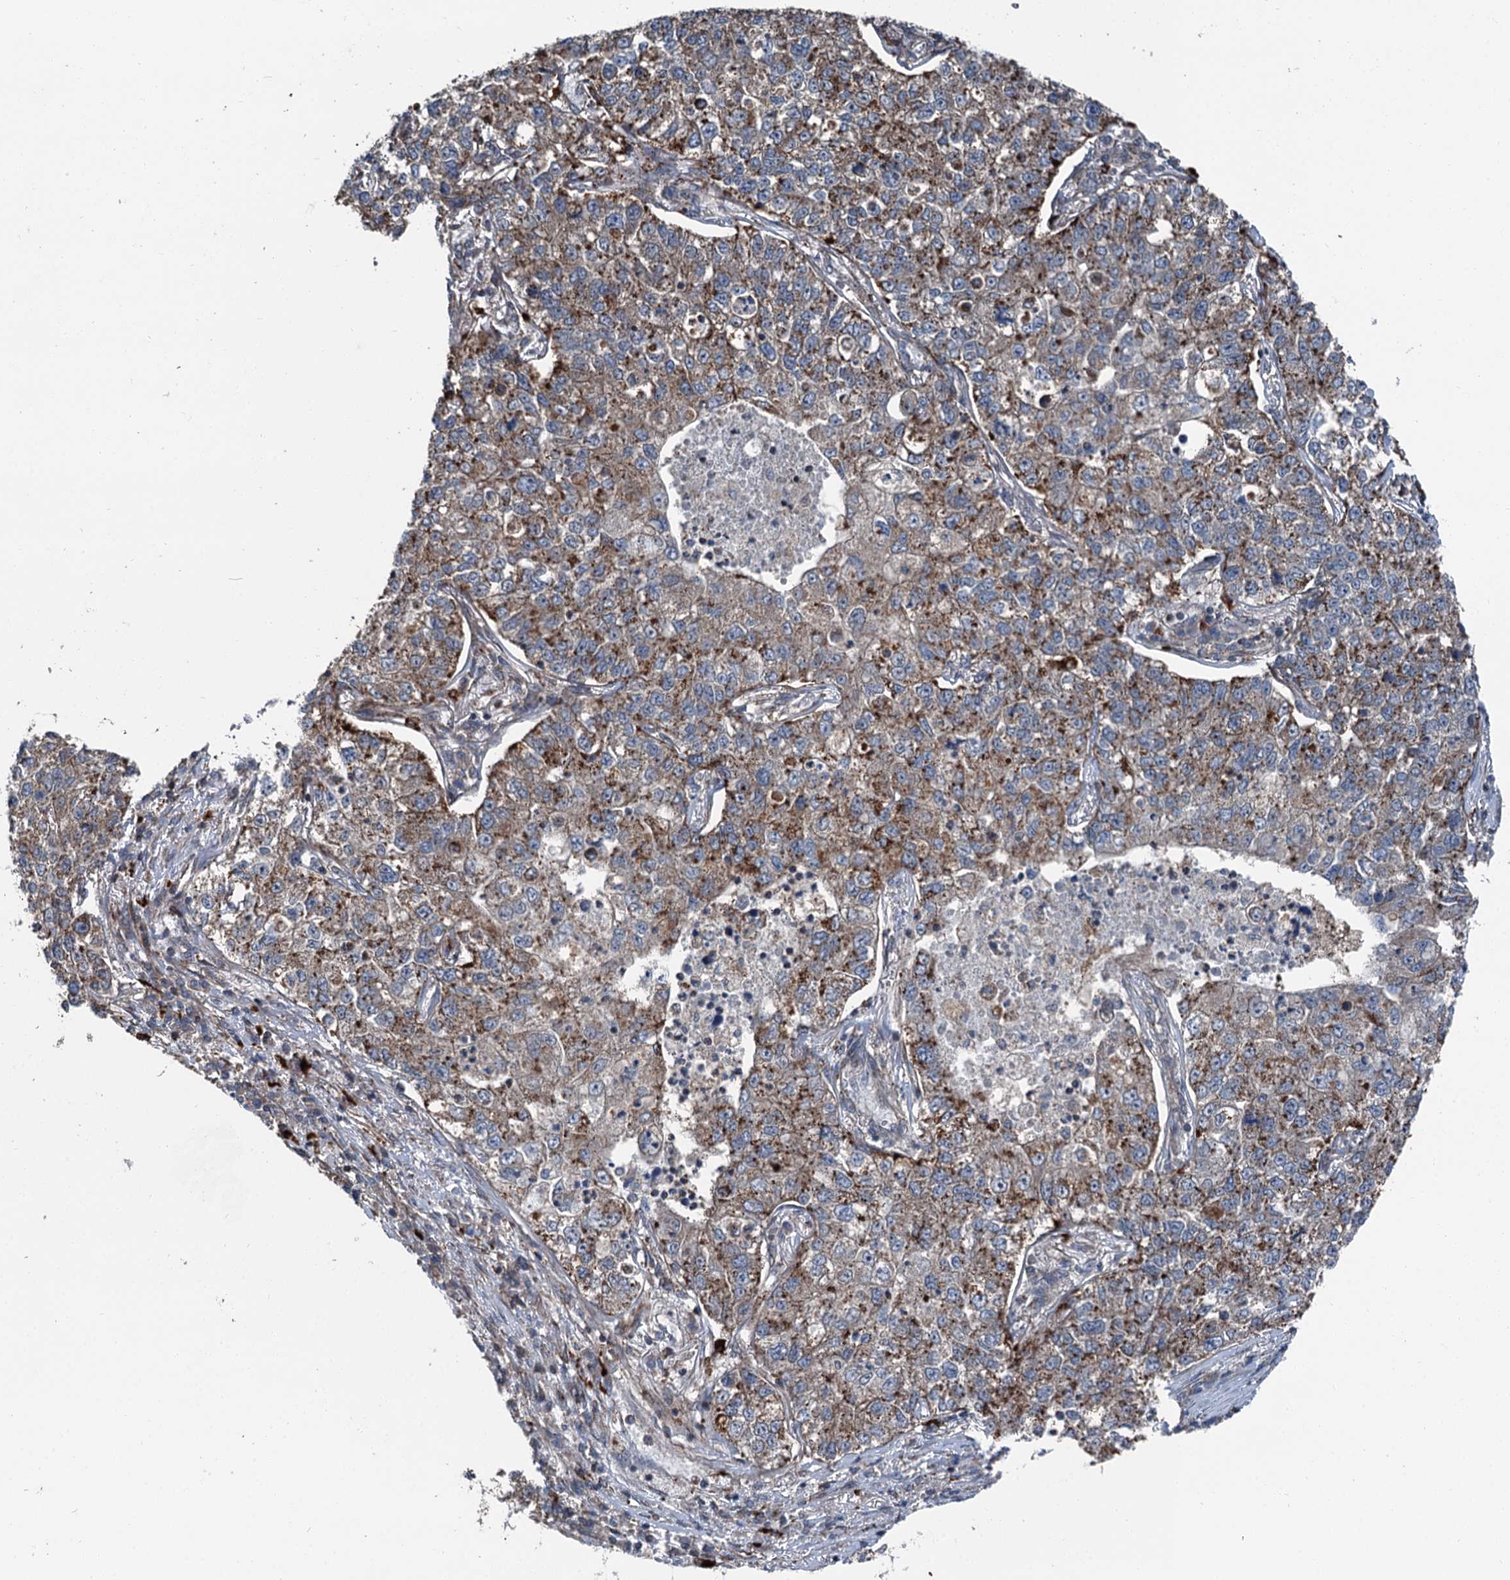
{"staining": {"intensity": "moderate", "quantity": "25%-75%", "location": "cytoplasmic/membranous"}, "tissue": "lung cancer", "cell_type": "Tumor cells", "image_type": "cancer", "snomed": [{"axis": "morphology", "description": "Adenocarcinoma, NOS"}, {"axis": "topography", "description": "Lung"}], "caption": "Brown immunohistochemical staining in lung cancer (adenocarcinoma) displays moderate cytoplasmic/membranous positivity in approximately 25%-75% of tumor cells.", "gene": "POLR1D", "patient": {"sex": "male", "age": 49}}